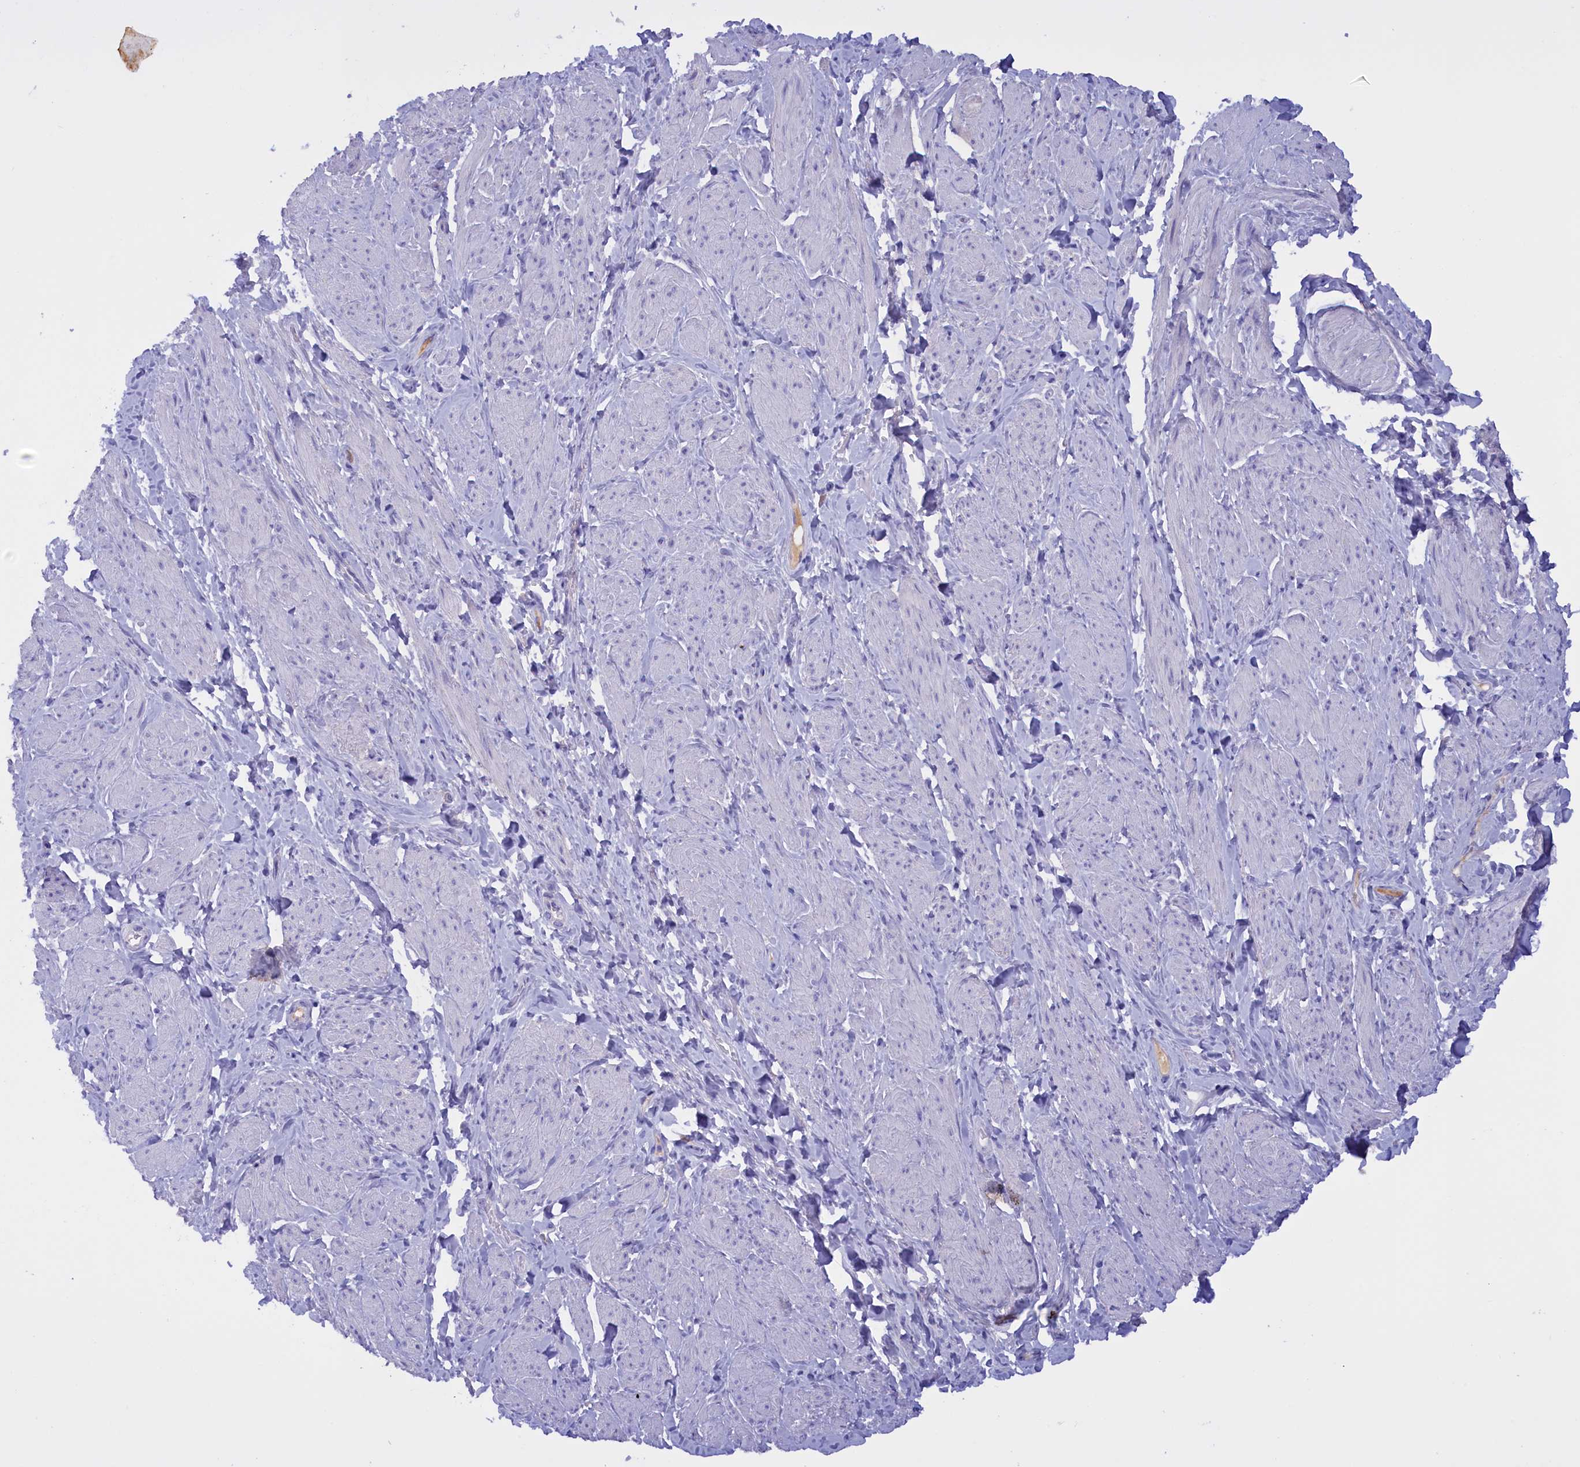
{"staining": {"intensity": "negative", "quantity": "none", "location": "none"}, "tissue": "smooth muscle", "cell_type": "Smooth muscle cells", "image_type": "normal", "snomed": [{"axis": "morphology", "description": "Normal tissue, NOS"}, {"axis": "topography", "description": "Smooth muscle"}, {"axis": "topography", "description": "Peripheral nerve tissue"}], "caption": "This photomicrograph is of benign smooth muscle stained with immunohistochemistry to label a protein in brown with the nuclei are counter-stained blue. There is no positivity in smooth muscle cells.", "gene": "PROK2", "patient": {"sex": "male", "age": 69}}